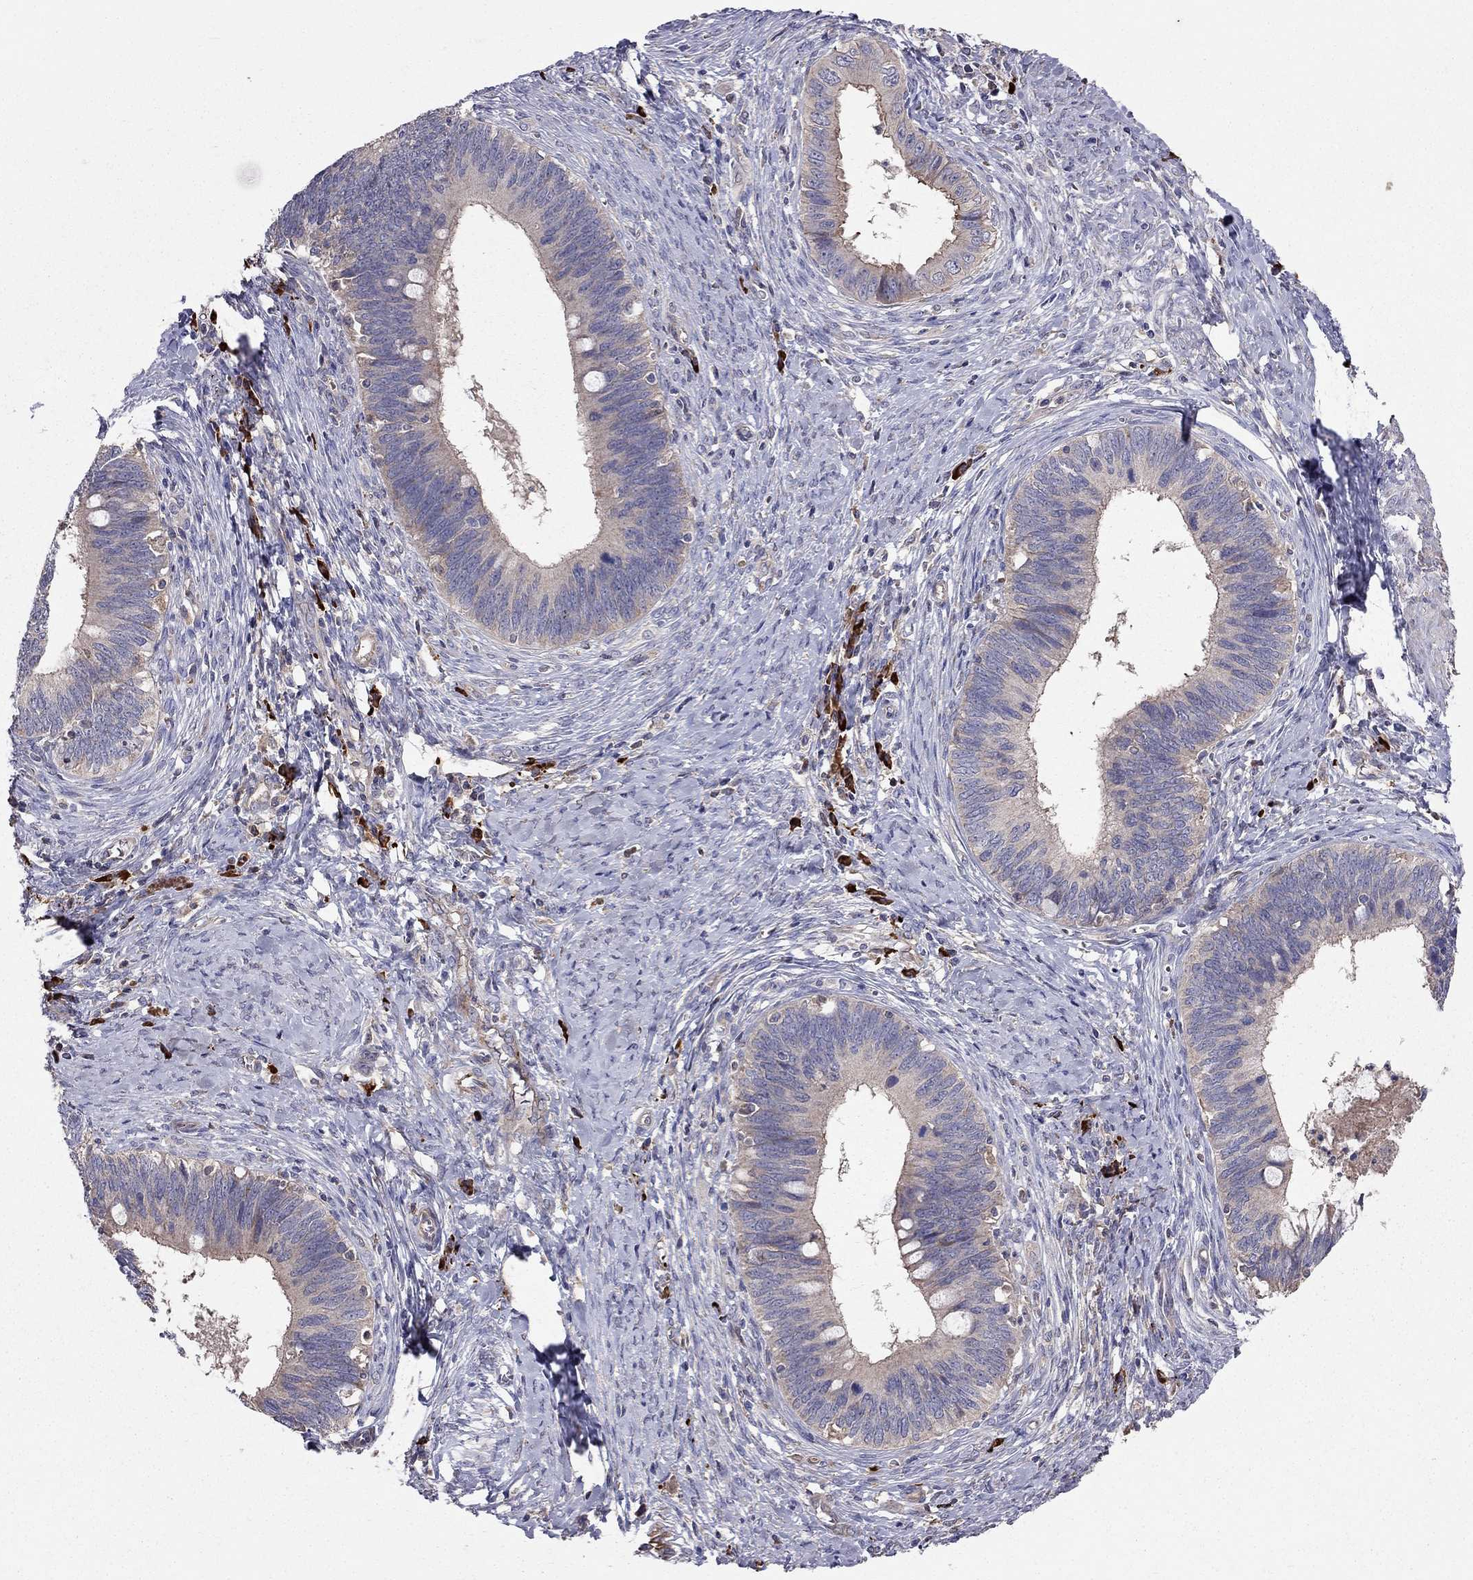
{"staining": {"intensity": "moderate", "quantity": "25%-75%", "location": "cytoplasmic/membranous"}, "tissue": "cervical cancer", "cell_type": "Tumor cells", "image_type": "cancer", "snomed": [{"axis": "morphology", "description": "Adenocarcinoma, NOS"}, {"axis": "topography", "description": "Cervix"}], "caption": "High-power microscopy captured an immunohistochemistry (IHC) histopathology image of adenocarcinoma (cervical), revealing moderate cytoplasmic/membranous expression in about 25%-75% of tumor cells. The protein of interest is shown in brown color, while the nuclei are stained blue.", "gene": "PIK3CG", "patient": {"sex": "female", "age": 42}}